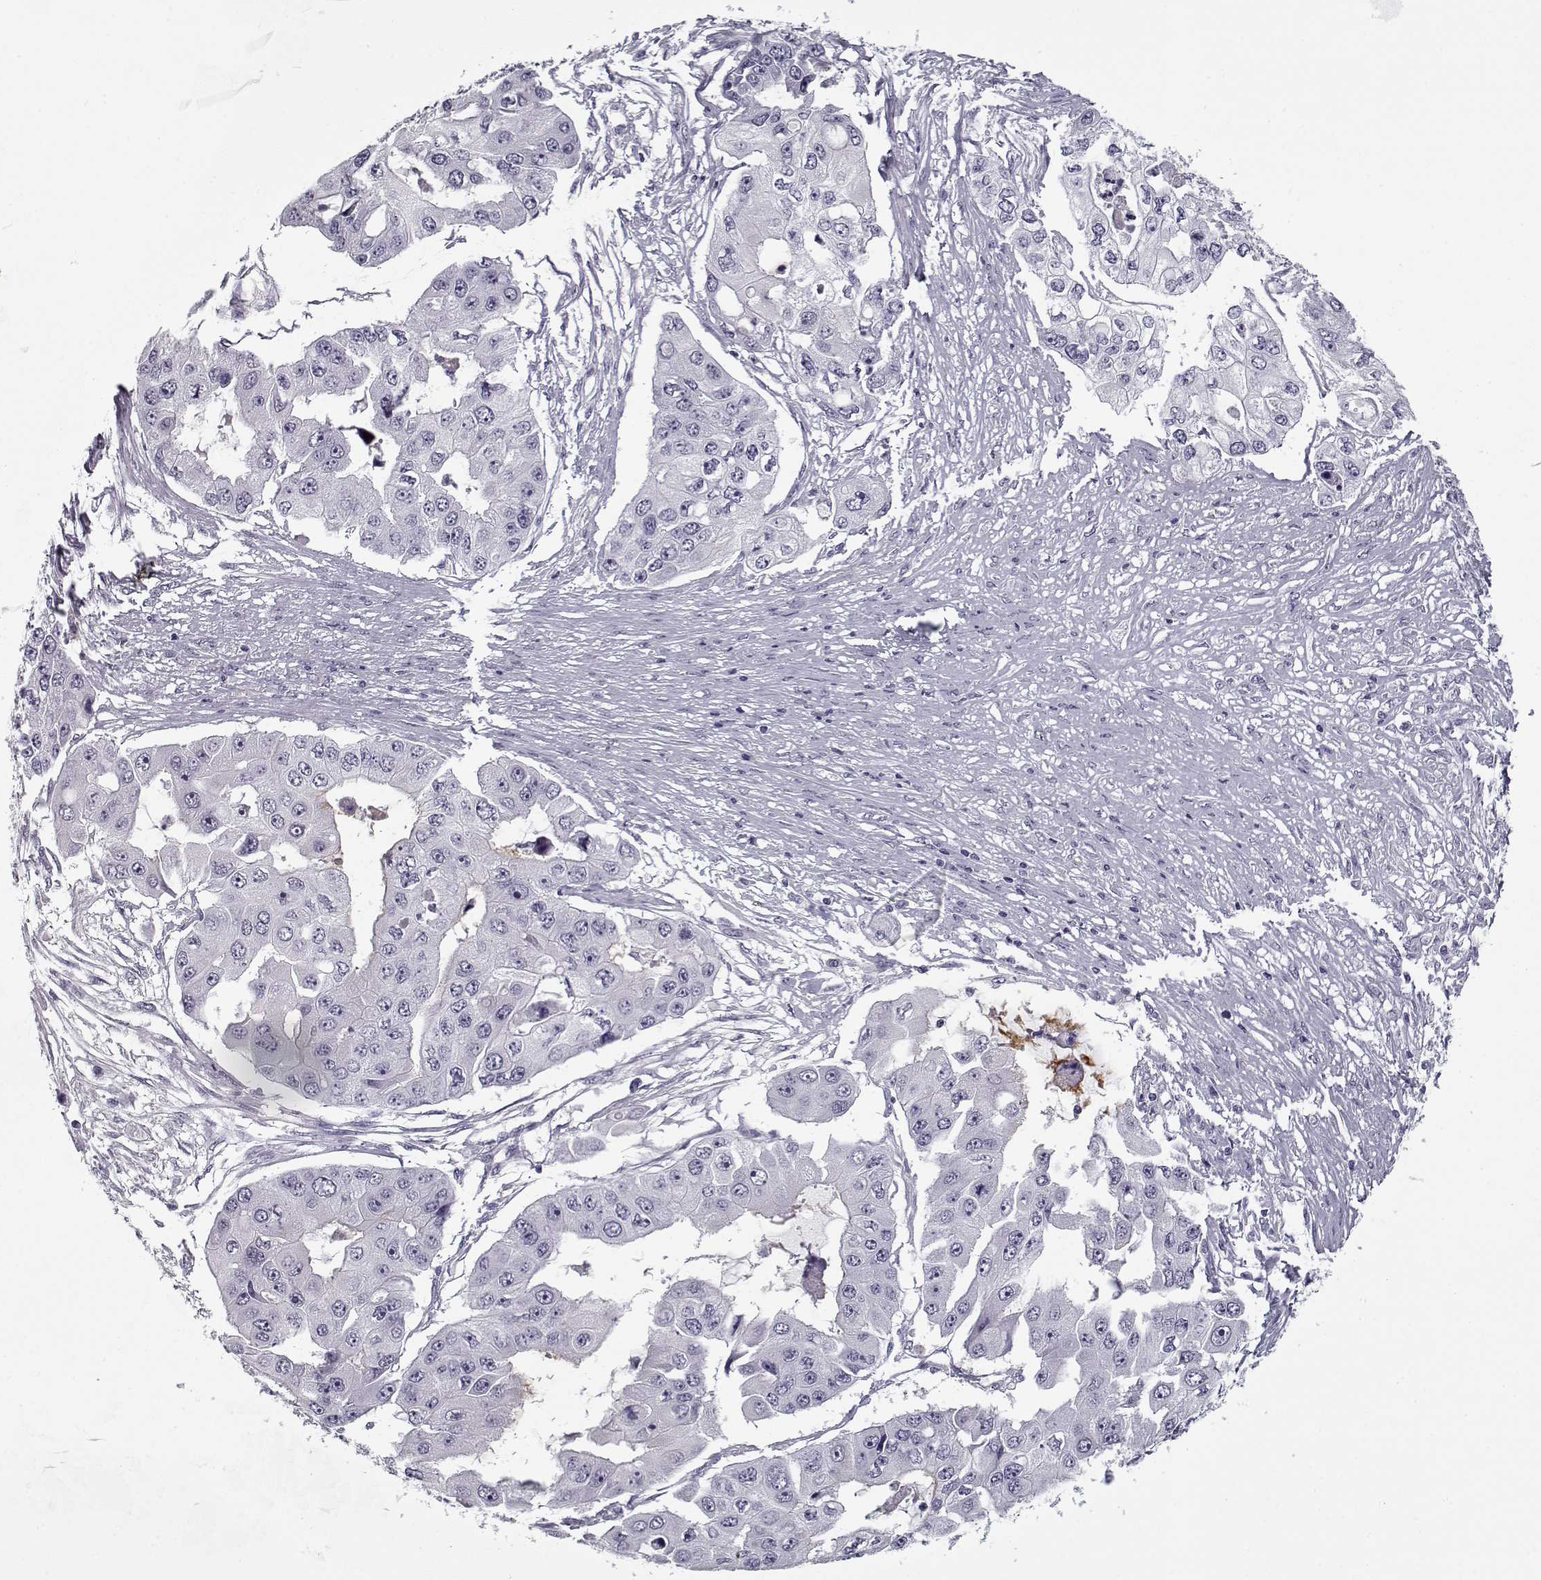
{"staining": {"intensity": "negative", "quantity": "none", "location": "none"}, "tissue": "ovarian cancer", "cell_type": "Tumor cells", "image_type": "cancer", "snomed": [{"axis": "morphology", "description": "Cystadenocarcinoma, serous, NOS"}, {"axis": "topography", "description": "Ovary"}], "caption": "DAB immunohistochemical staining of ovarian cancer demonstrates no significant expression in tumor cells.", "gene": "SPACA9", "patient": {"sex": "female", "age": 56}}